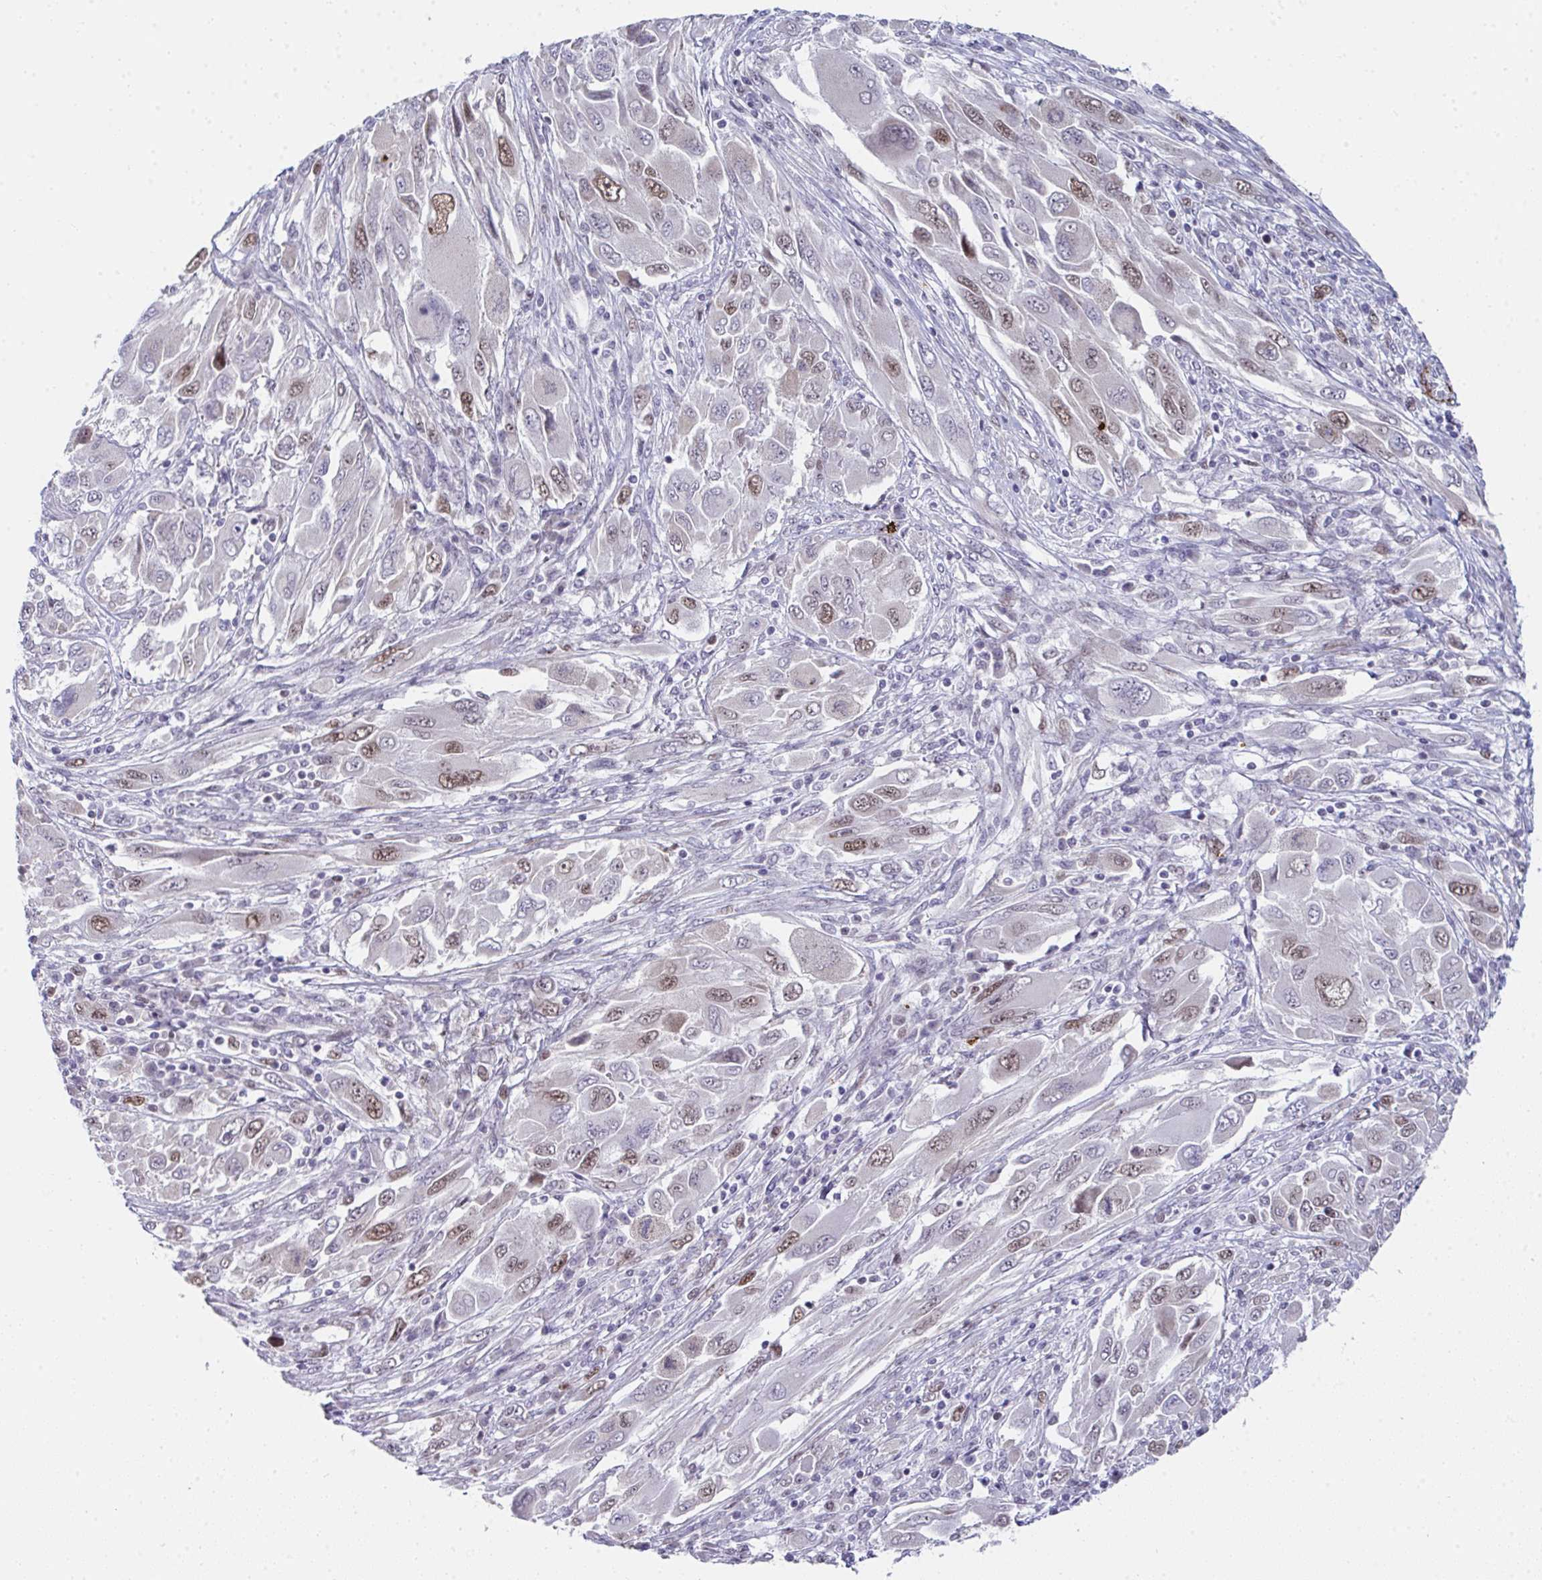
{"staining": {"intensity": "weak", "quantity": "25%-75%", "location": "nuclear"}, "tissue": "melanoma", "cell_type": "Tumor cells", "image_type": "cancer", "snomed": [{"axis": "morphology", "description": "Malignant melanoma, NOS"}, {"axis": "topography", "description": "Skin"}], "caption": "Human malignant melanoma stained with a brown dye reveals weak nuclear positive staining in about 25%-75% of tumor cells.", "gene": "GINS2", "patient": {"sex": "female", "age": 91}}